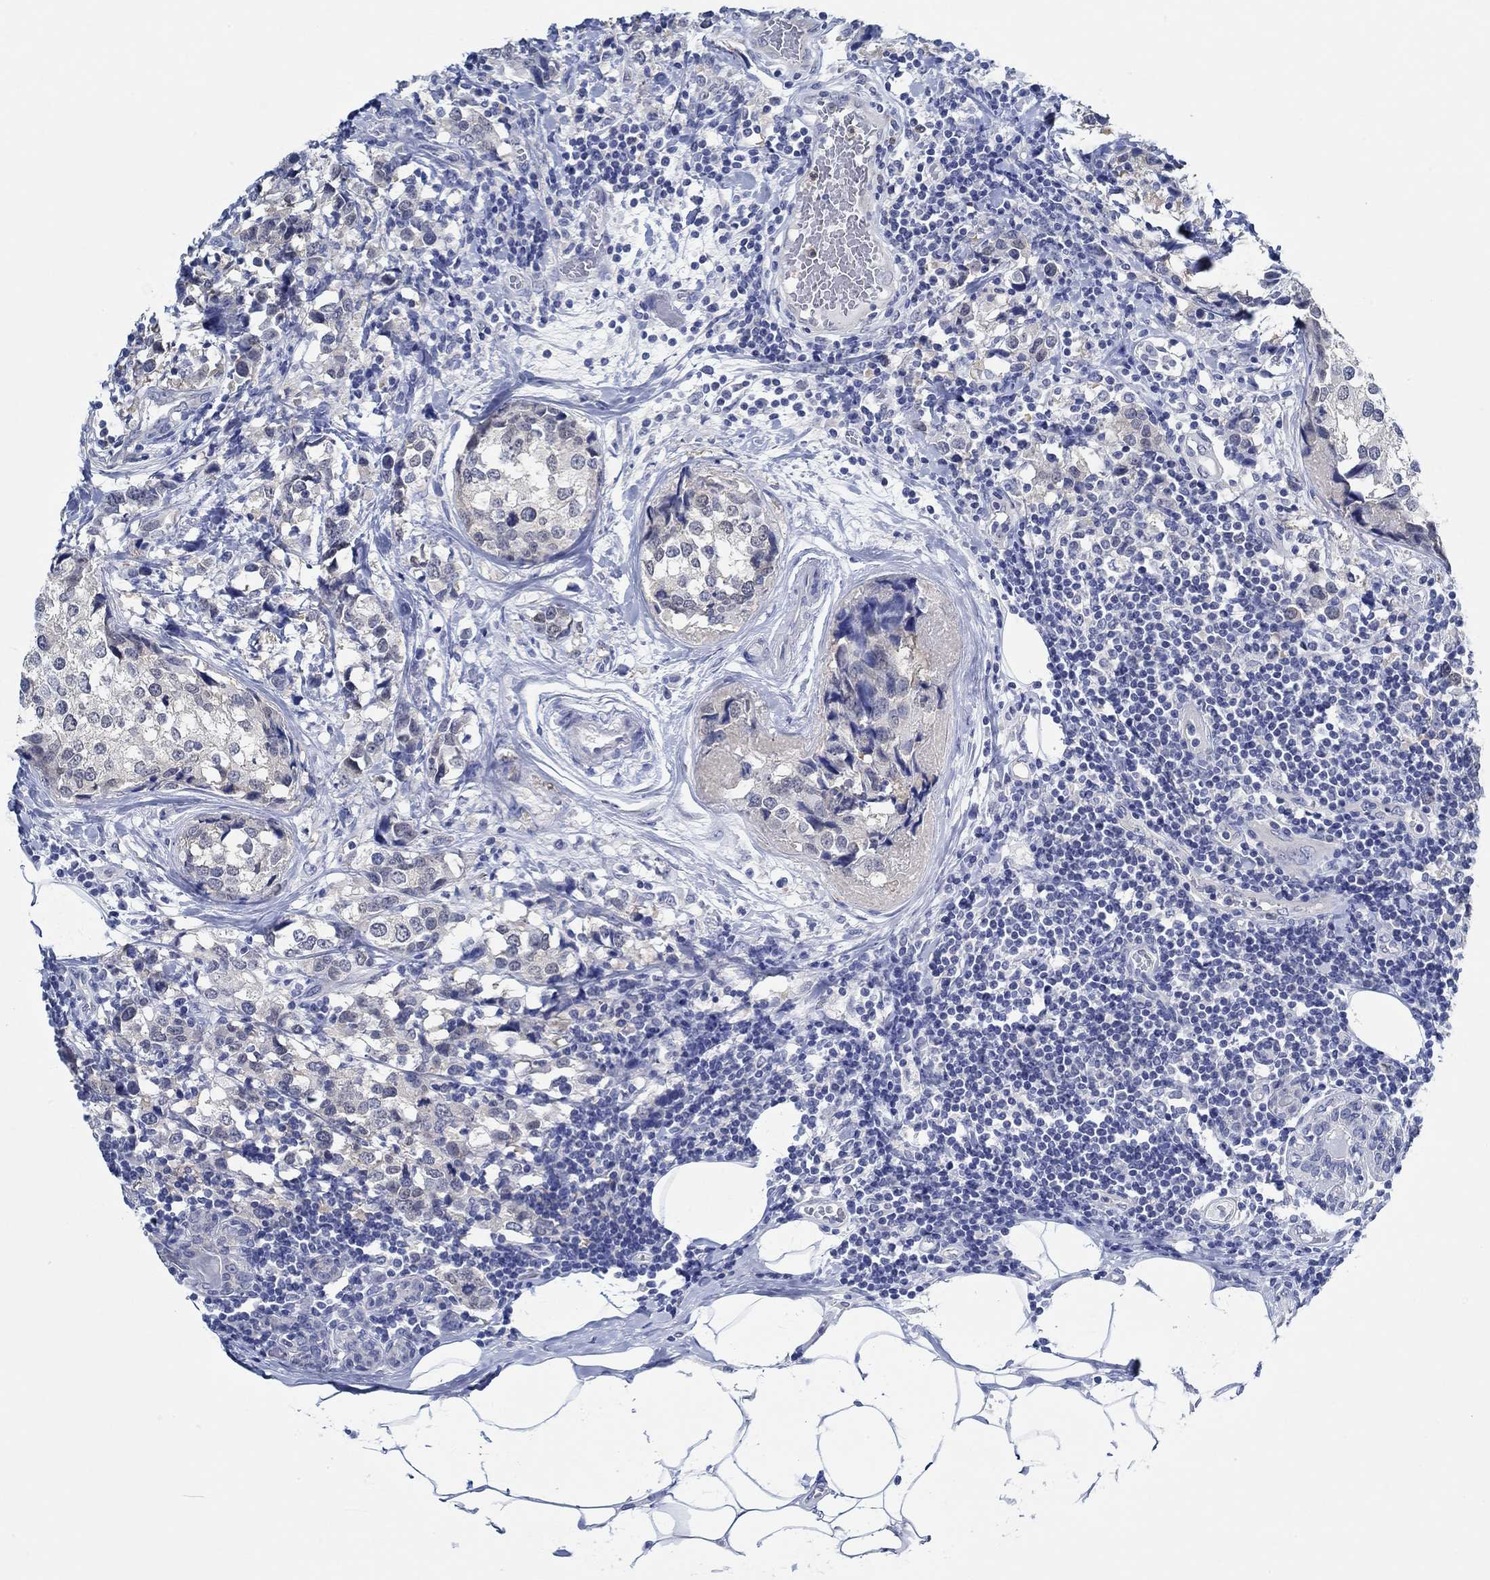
{"staining": {"intensity": "weak", "quantity": "<25%", "location": "cytoplasmic/membranous"}, "tissue": "breast cancer", "cell_type": "Tumor cells", "image_type": "cancer", "snomed": [{"axis": "morphology", "description": "Lobular carcinoma"}, {"axis": "topography", "description": "Breast"}], "caption": "This histopathology image is of breast lobular carcinoma stained with immunohistochemistry to label a protein in brown with the nuclei are counter-stained blue. There is no positivity in tumor cells.", "gene": "ZNF671", "patient": {"sex": "female", "age": 59}}